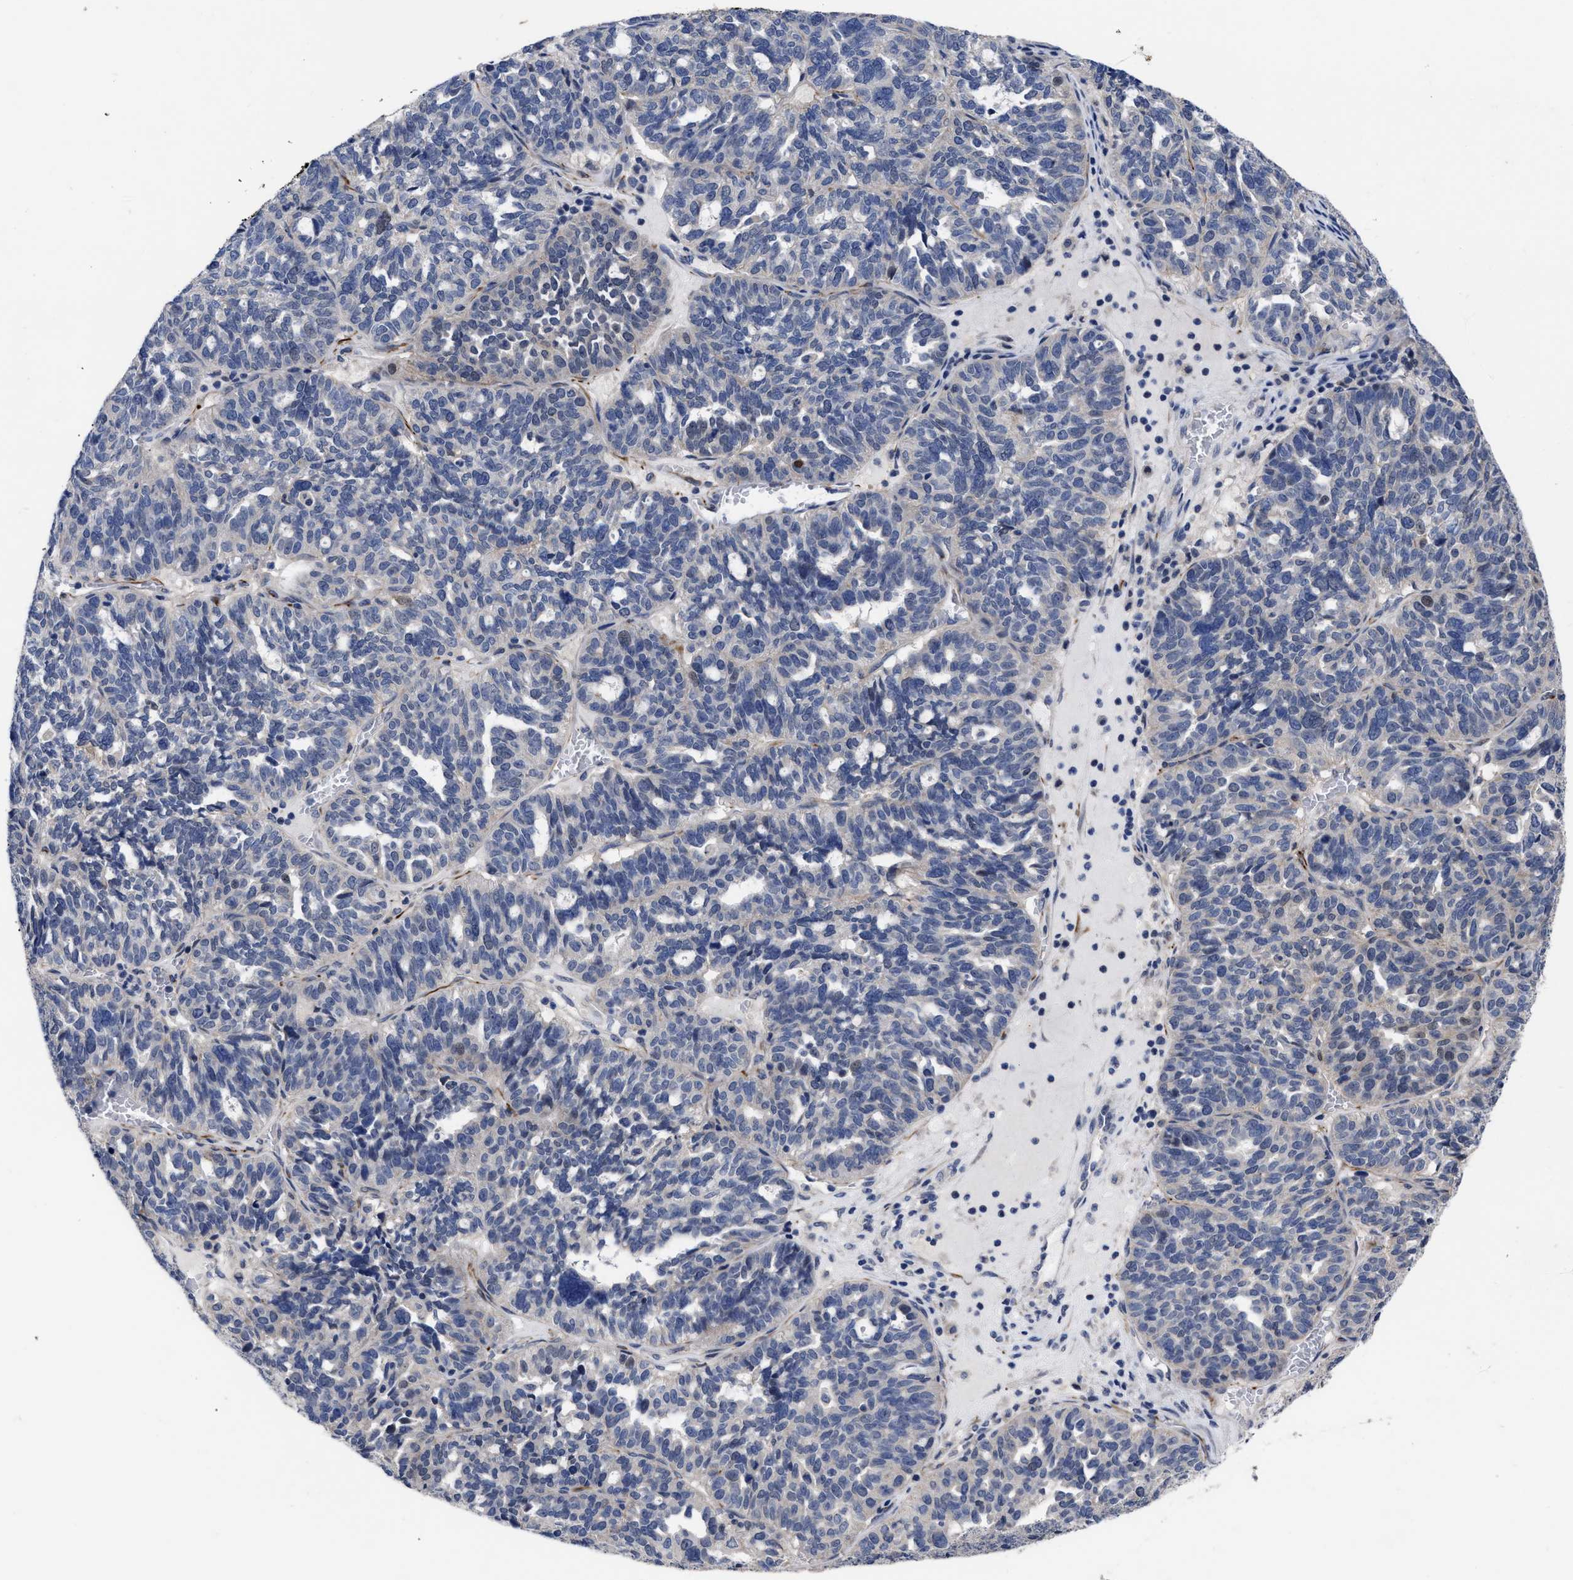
{"staining": {"intensity": "negative", "quantity": "none", "location": "none"}, "tissue": "ovarian cancer", "cell_type": "Tumor cells", "image_type": "cancer", "snomed": [{"axis": "morphology", "description": "Cystadenocarcinoma, serous, NOS"}, {"axis": "topography", "description": "Ovary"}], "caption": "Immunohistochemical staining of ovarian cancer displays no significant staining in tumor cells.", "gene": "CCN5", "patient": {"sex": "female", "age": 59}}